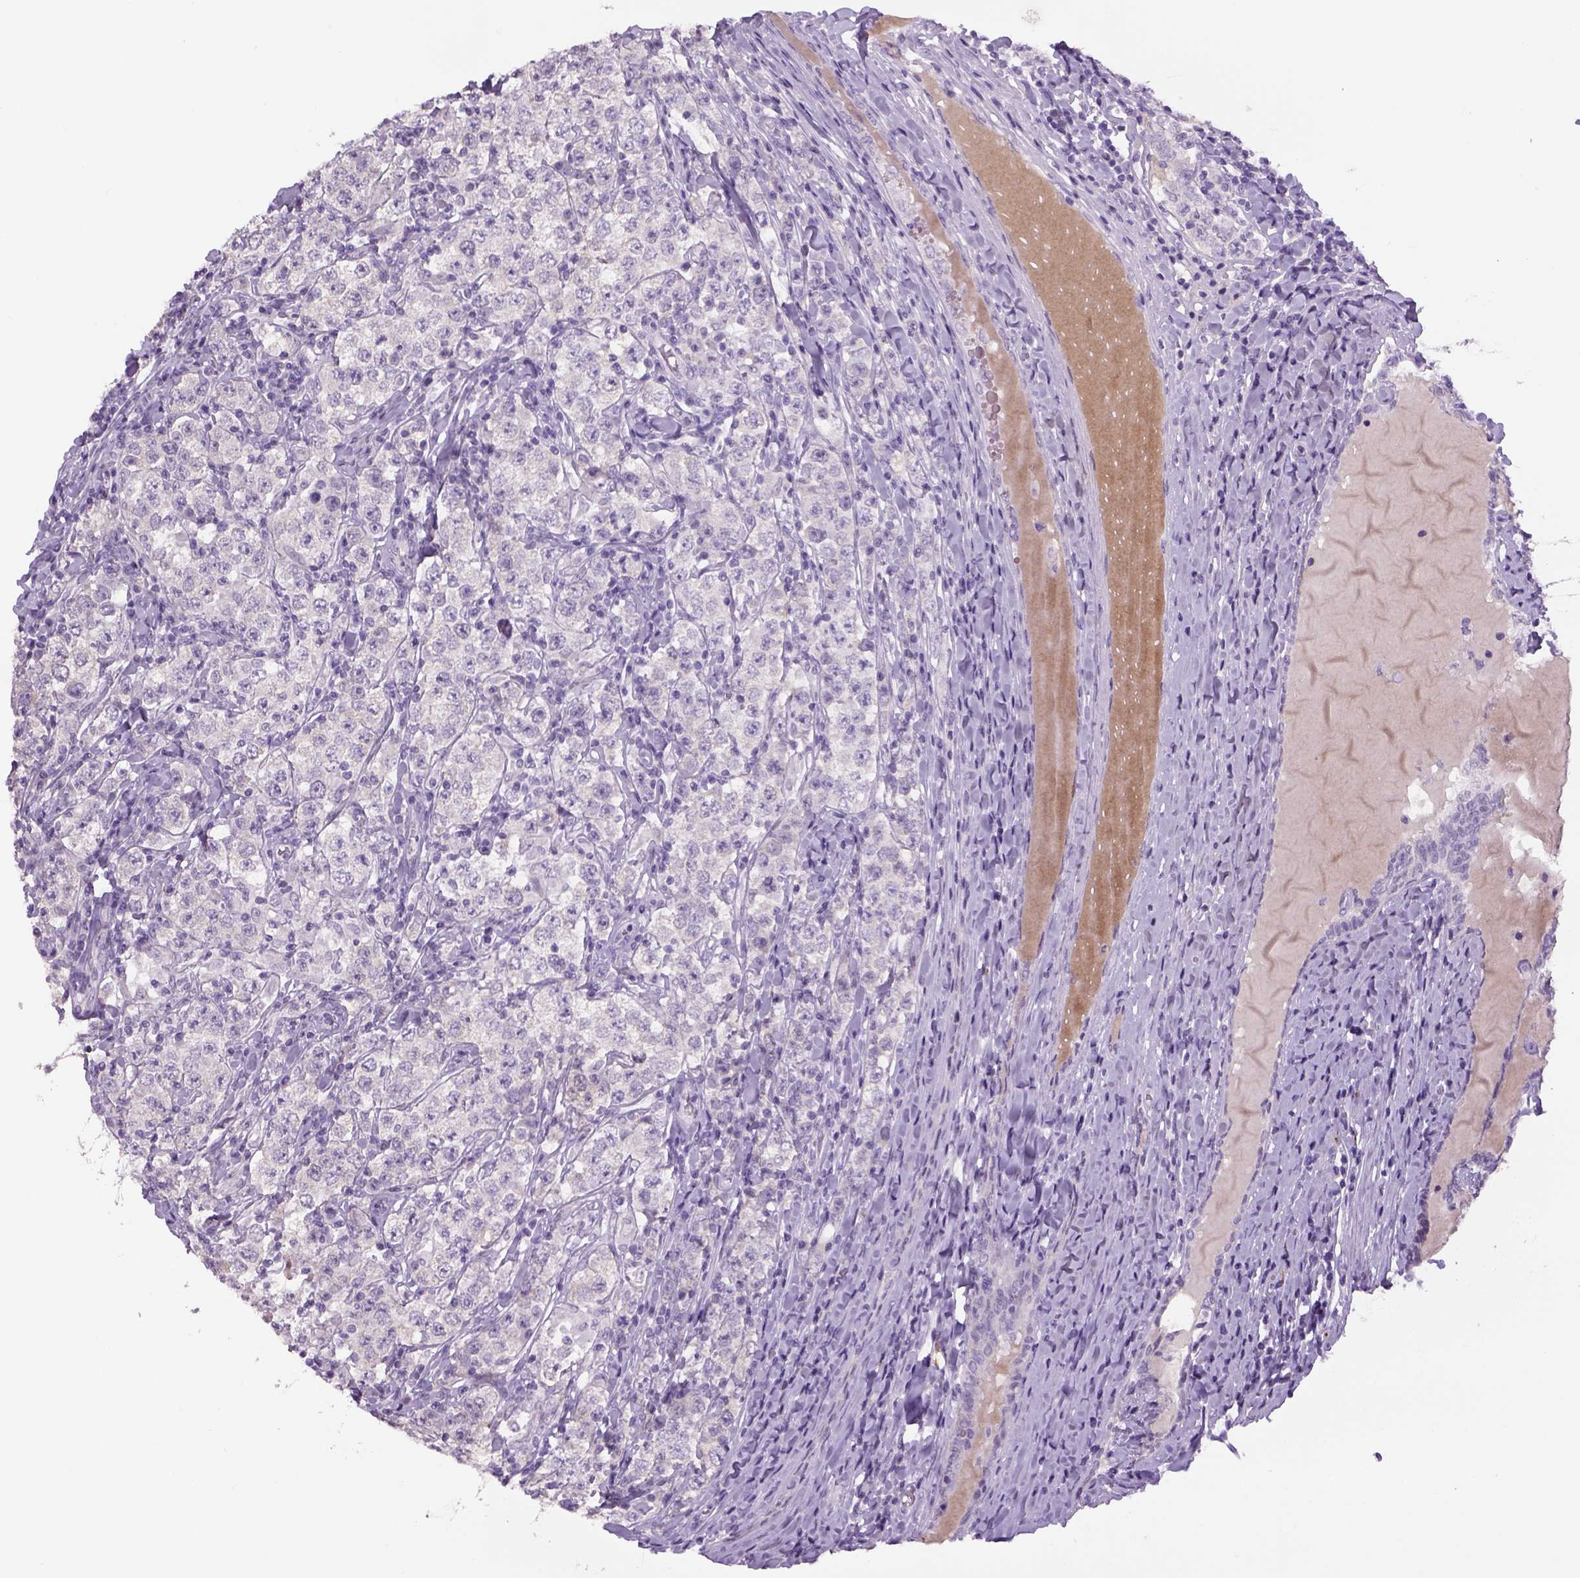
{"staining": {"intensity": "negative", "quantity": "none", "location": "none"}, "tissue": "testis cancer", "cell_type": "Tumor cells", "image_type": "cancer", "snomed": [{"axis": "morphology", "description": "Seminoma, NOS"}, {"axis": "morphology", "description": "Carcinoma, Embryonal, NOS"}, {"axis": "topography", "description": "Testis"}], "caption": "Testis cancer (embryonal carcinoma) was stained to show a protein in brown. There is no significant staining in tumor cells. (Brightfield microscopy of DAB (3,3'-diaminobenzidine) immunohistochemistry at high magnification).", "gene": "DBH", "patient": {"sex": "male", "age": 41}}